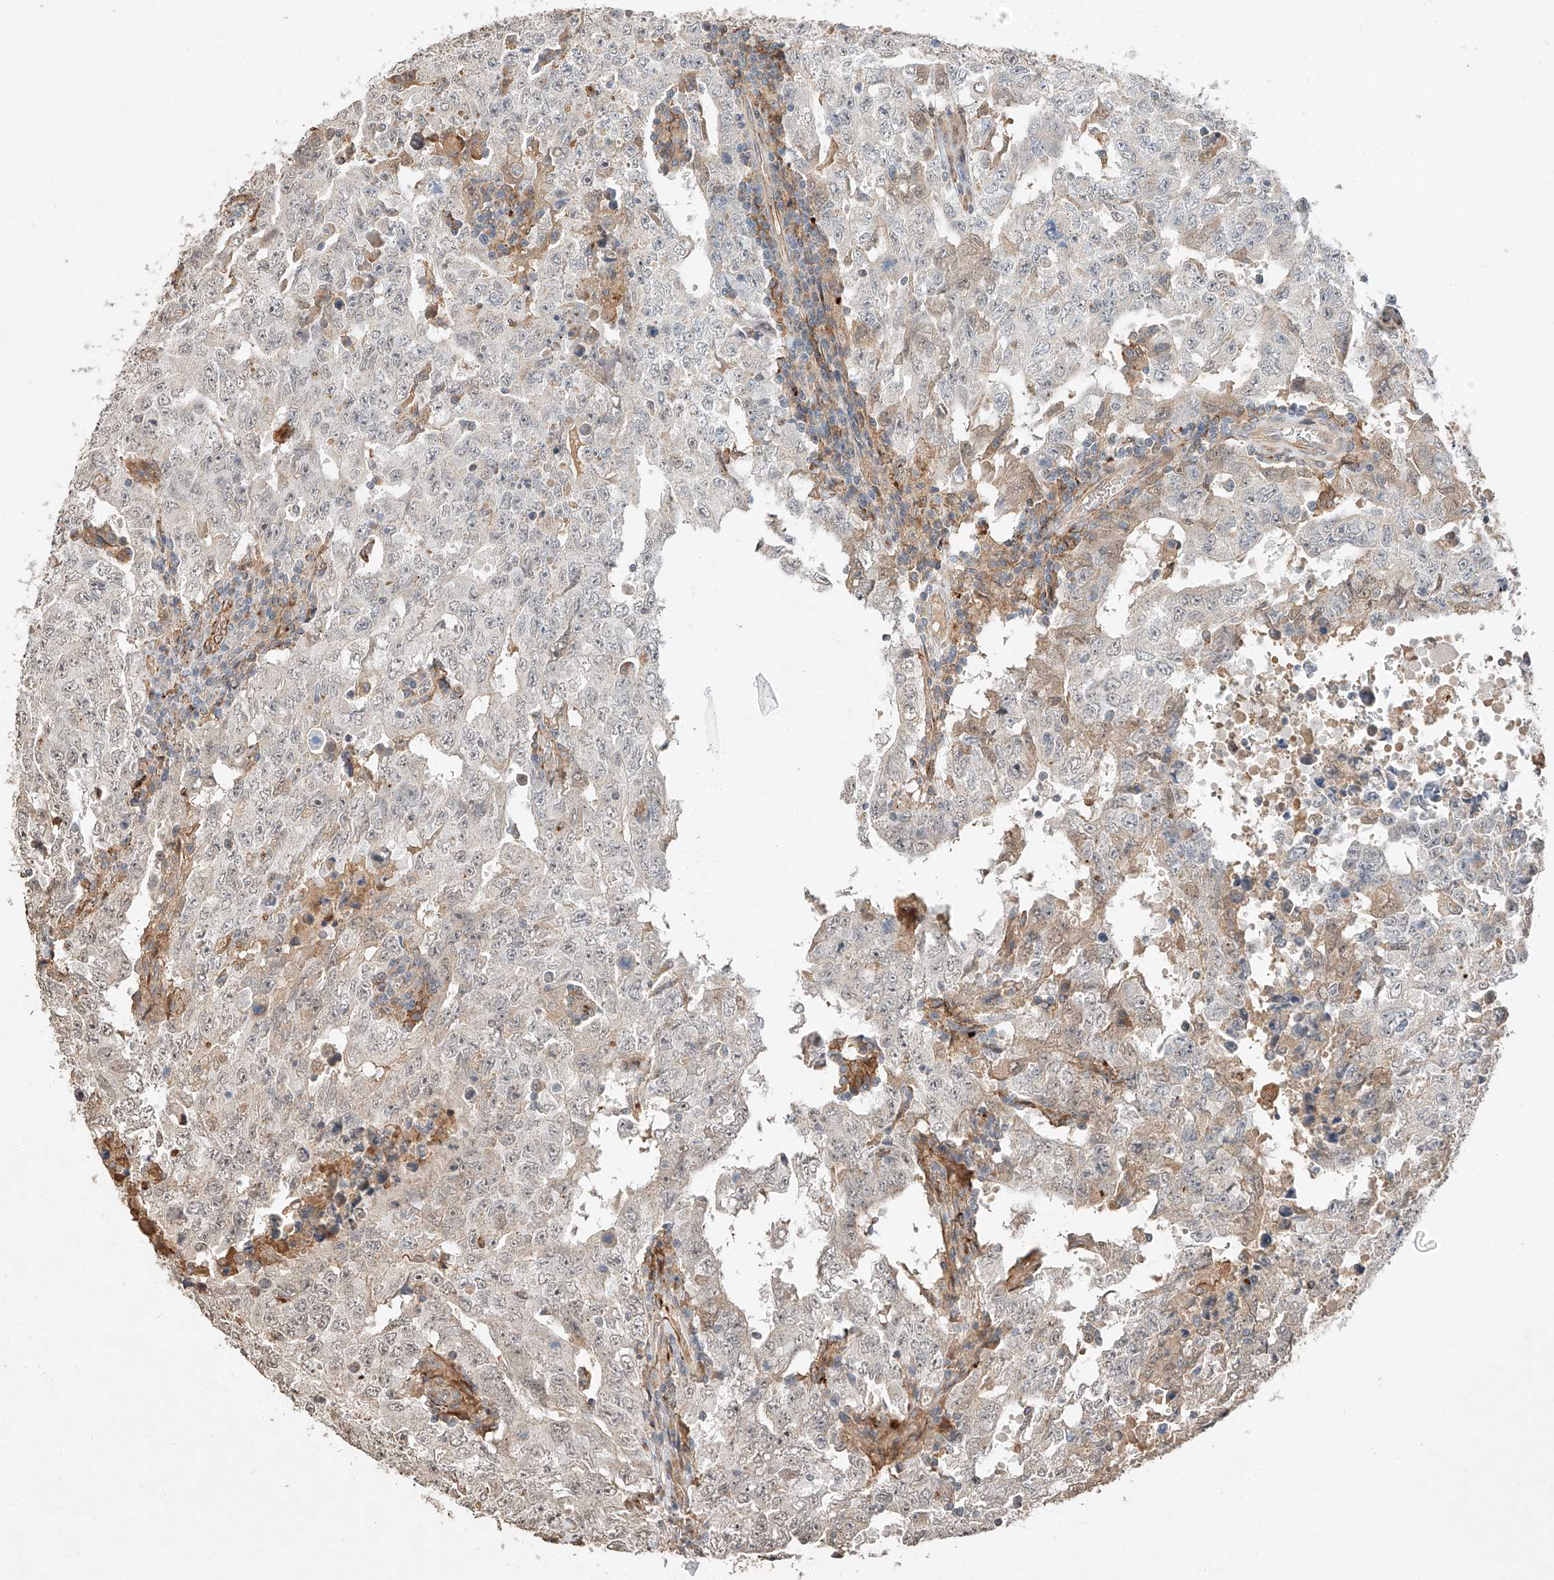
{"staining": {"intensity": "weak", "quantity": "<25%", "location": "nuclear"}, "tissue": "testis cancer", "cell_type": "Tumor cells", "image_type": "cancer", "snomed": [{"axis": "morphology", "description": "Carcinoma, Embryonal, NOS"}, {"axis": "topography", "description": "Testis"}], "caption": "The immunohistochemistry photomicrograph has no significant positivity in tumor cells of testis embryonal carcinoma tissue.", "gene": "SUSD6", "patient": {"sex": "male", "age": 26}}